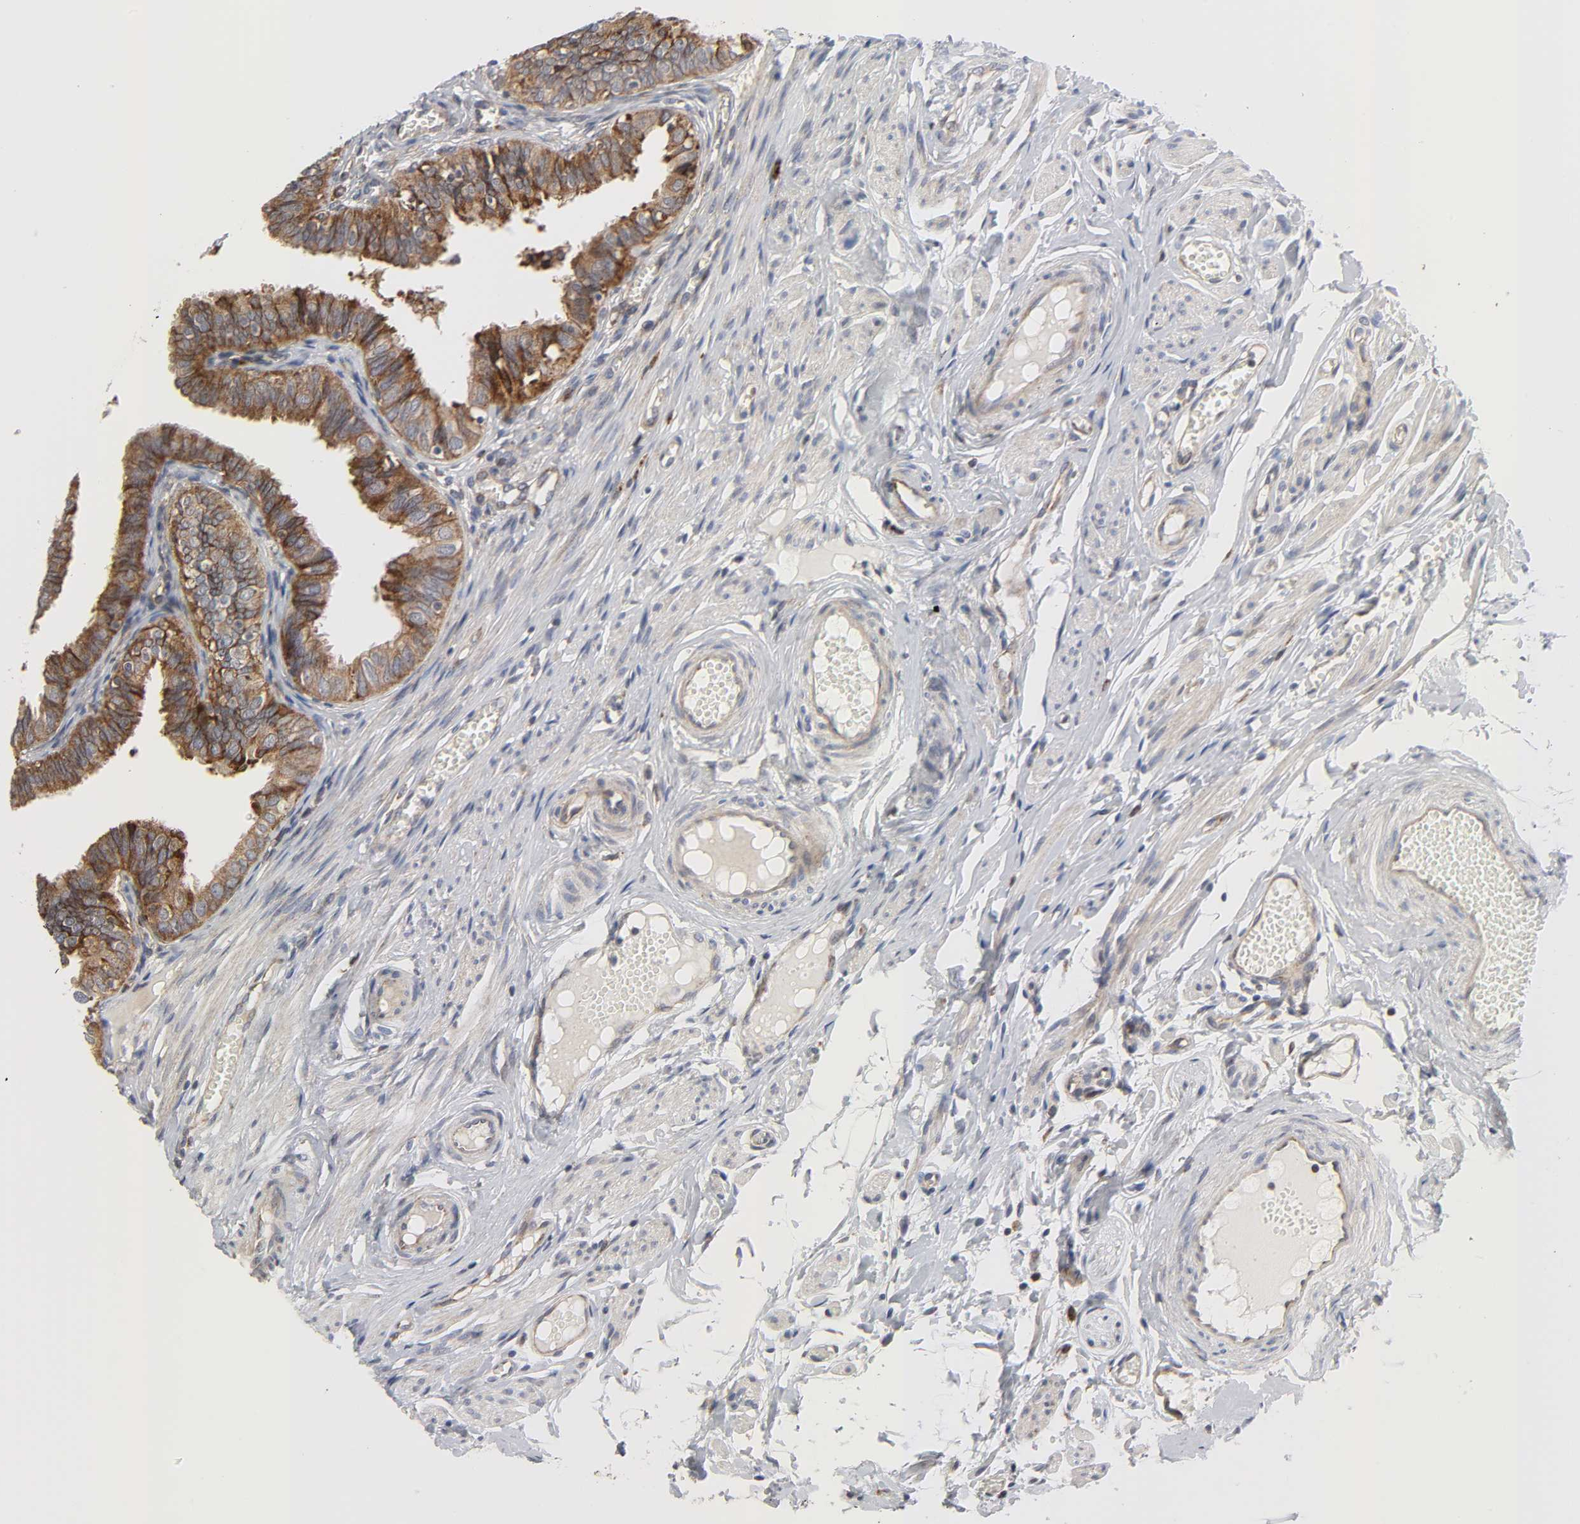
{"staining": {"intensity": "moderate", "quantity": ">75%", "location": "cytoplasmic/membranous"}, "tissue": "fallopian tube", "cell_type": "Glandular cells", "image_type": "normal", "snomed": [{"axis": "morphology", "description": "Normal tissue, NOS"}, {"axis": "topography", "description": "Fallopian tube"}], "caption": "Moderate cytoplasmic/membranous positivity for a protein is present in about >75% of glandular cells of normal fallopian tube using IHC.", "gene": "BAX", "patient": {"sex": "female", "age": 46}}